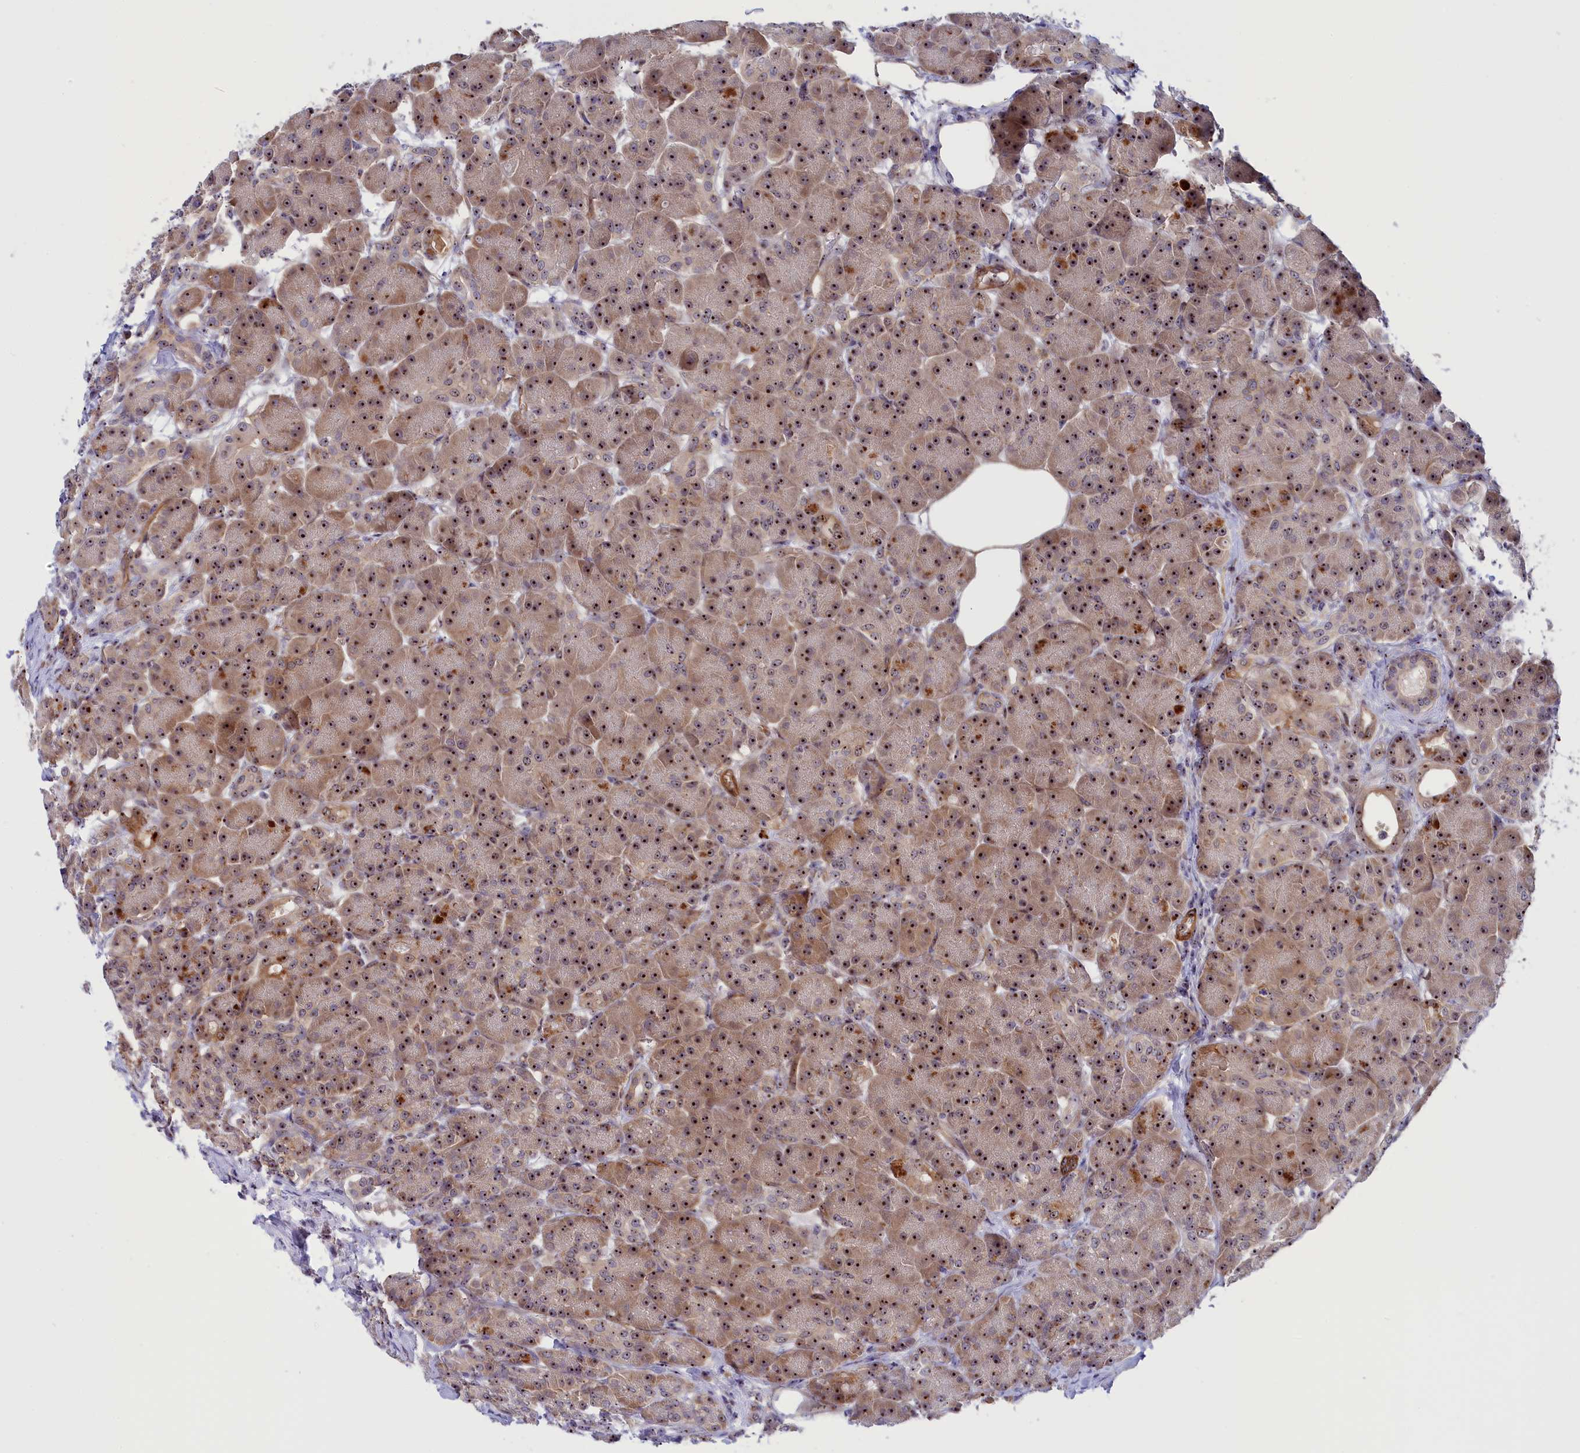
{"staining": {"intensity": "strong", "quantity": ">75%", "location": "cytoplasmic/membranous,nuclear"}, "tissue": "pancreas", "cell_type": "Exocrine glandular cells", "image_type": "normal", "snomed": [{"axis": "morphology", "description": "Normal tissue, NOS"}, {"axis": "topography", "description": "Pancreas"}], "caption": "Benign pancreas displays strong cytoplasmic/membranous,nuclear expression in about >75% of exocrine glandular cells (brown staining indicates protein expression, while blue staining denotes nuclei)..", "gene": "DBNDD1", "patient": {"sex": "male", "age": 63}}